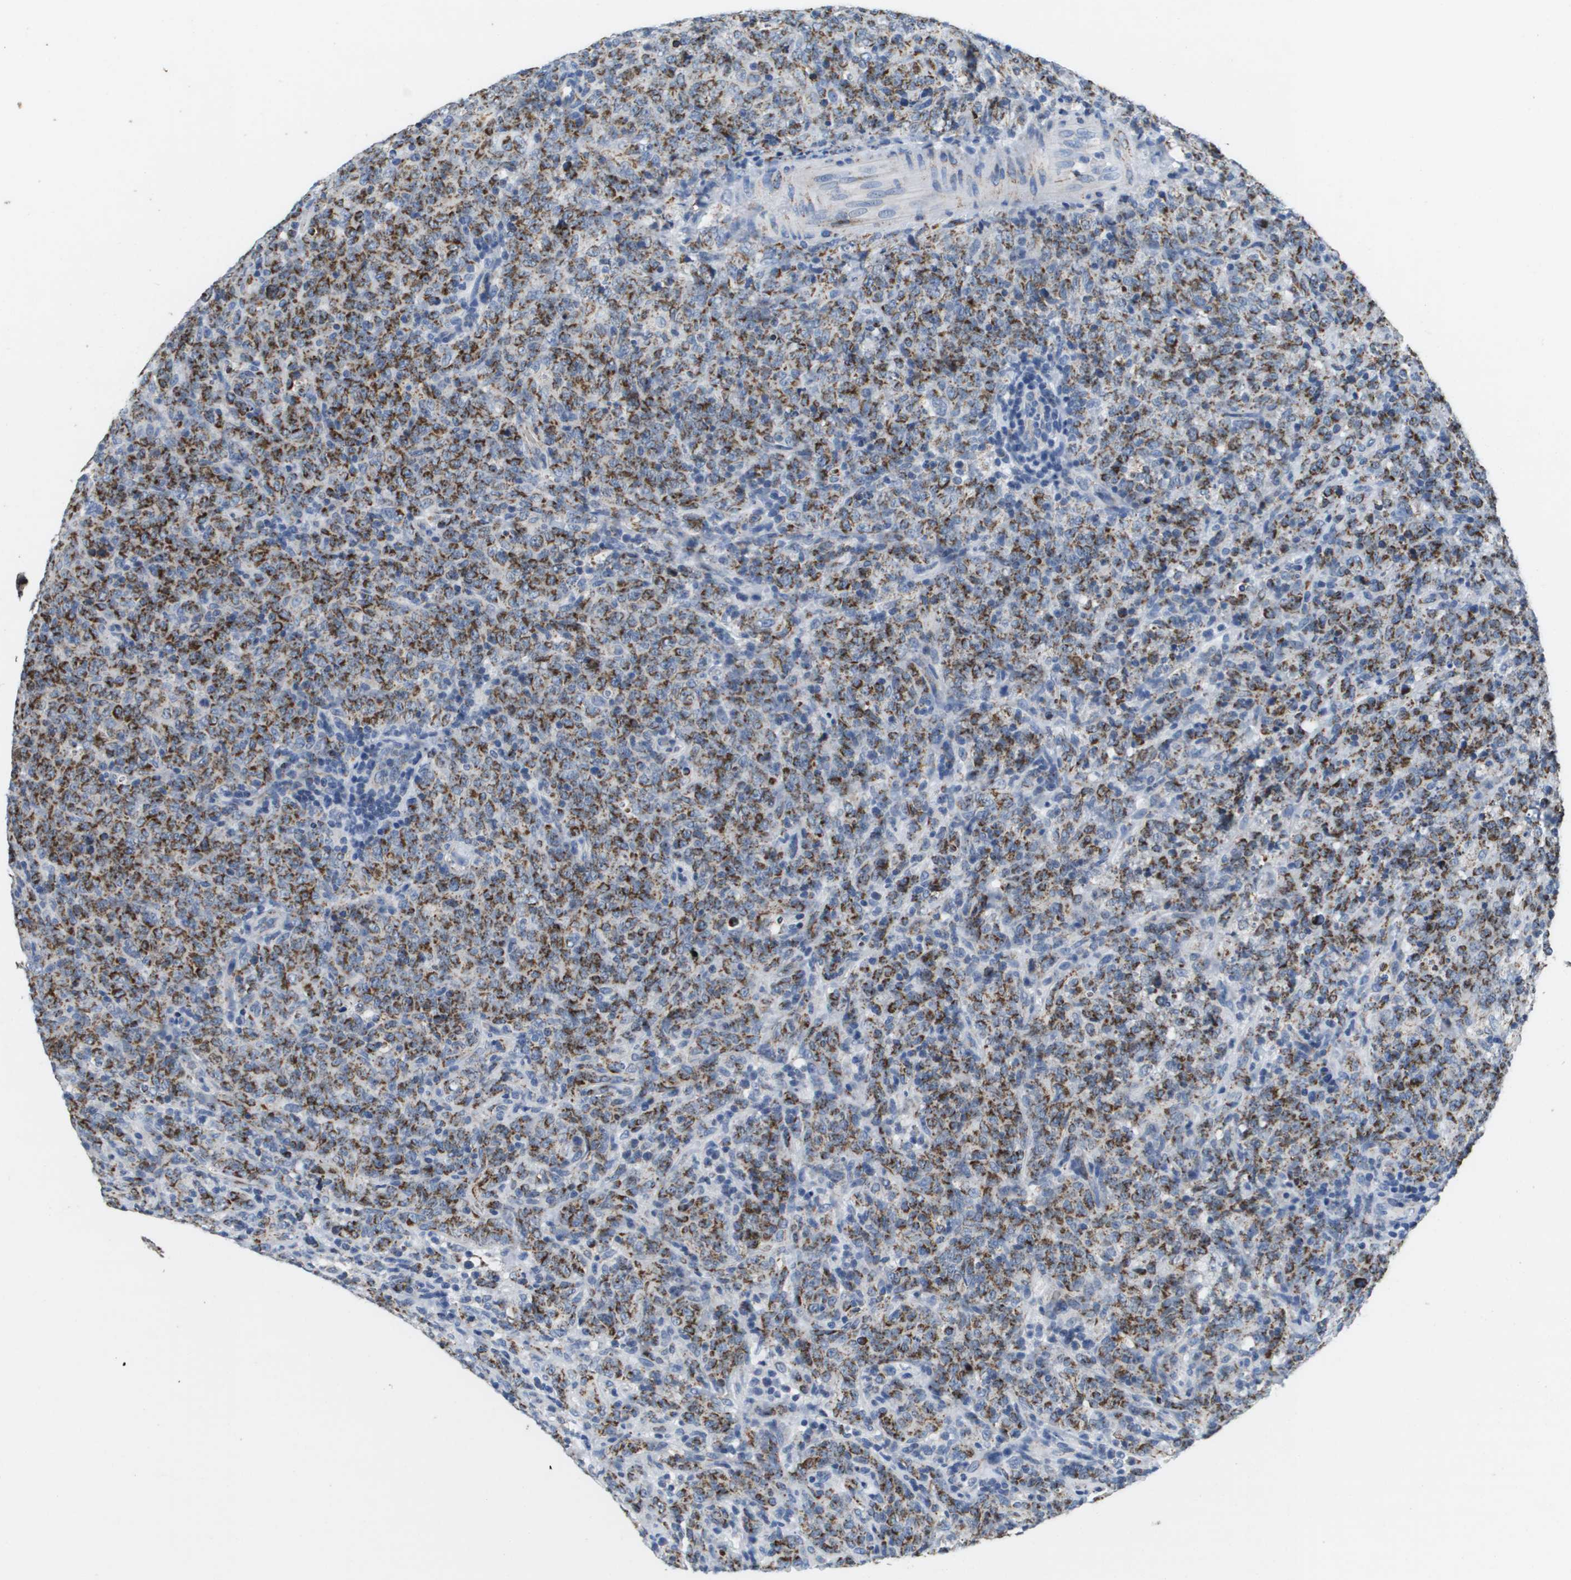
{"staining": {"intensity": "strong", "quantity": ">75%", "location": "cytoplasmic/membranous"}, "tissue": "lymphoma", "cell_type": "Tumor cells", "image_type": "cancer", "snomed": [{"axis": "morphology", "description": "Malignant lymphoma, non-Hodgkin's type, High grade"}, {"axis": "topography", "description": "Tonsil"}], "caption": "Immunohistochemistry histopathology image of neoplastic tissue: human high-grade malignant lymphoma, non-Hodgkin's type stained using immunohistochemistry exhibits high levels of strong protein expression localized specifically in the cytoplasmic/membranous of tumor cells, appearing as a cytoplasmic/membranous brown color.", "gene": "ATP5F1B", "patient": {"sex": "female", "age": 36}}